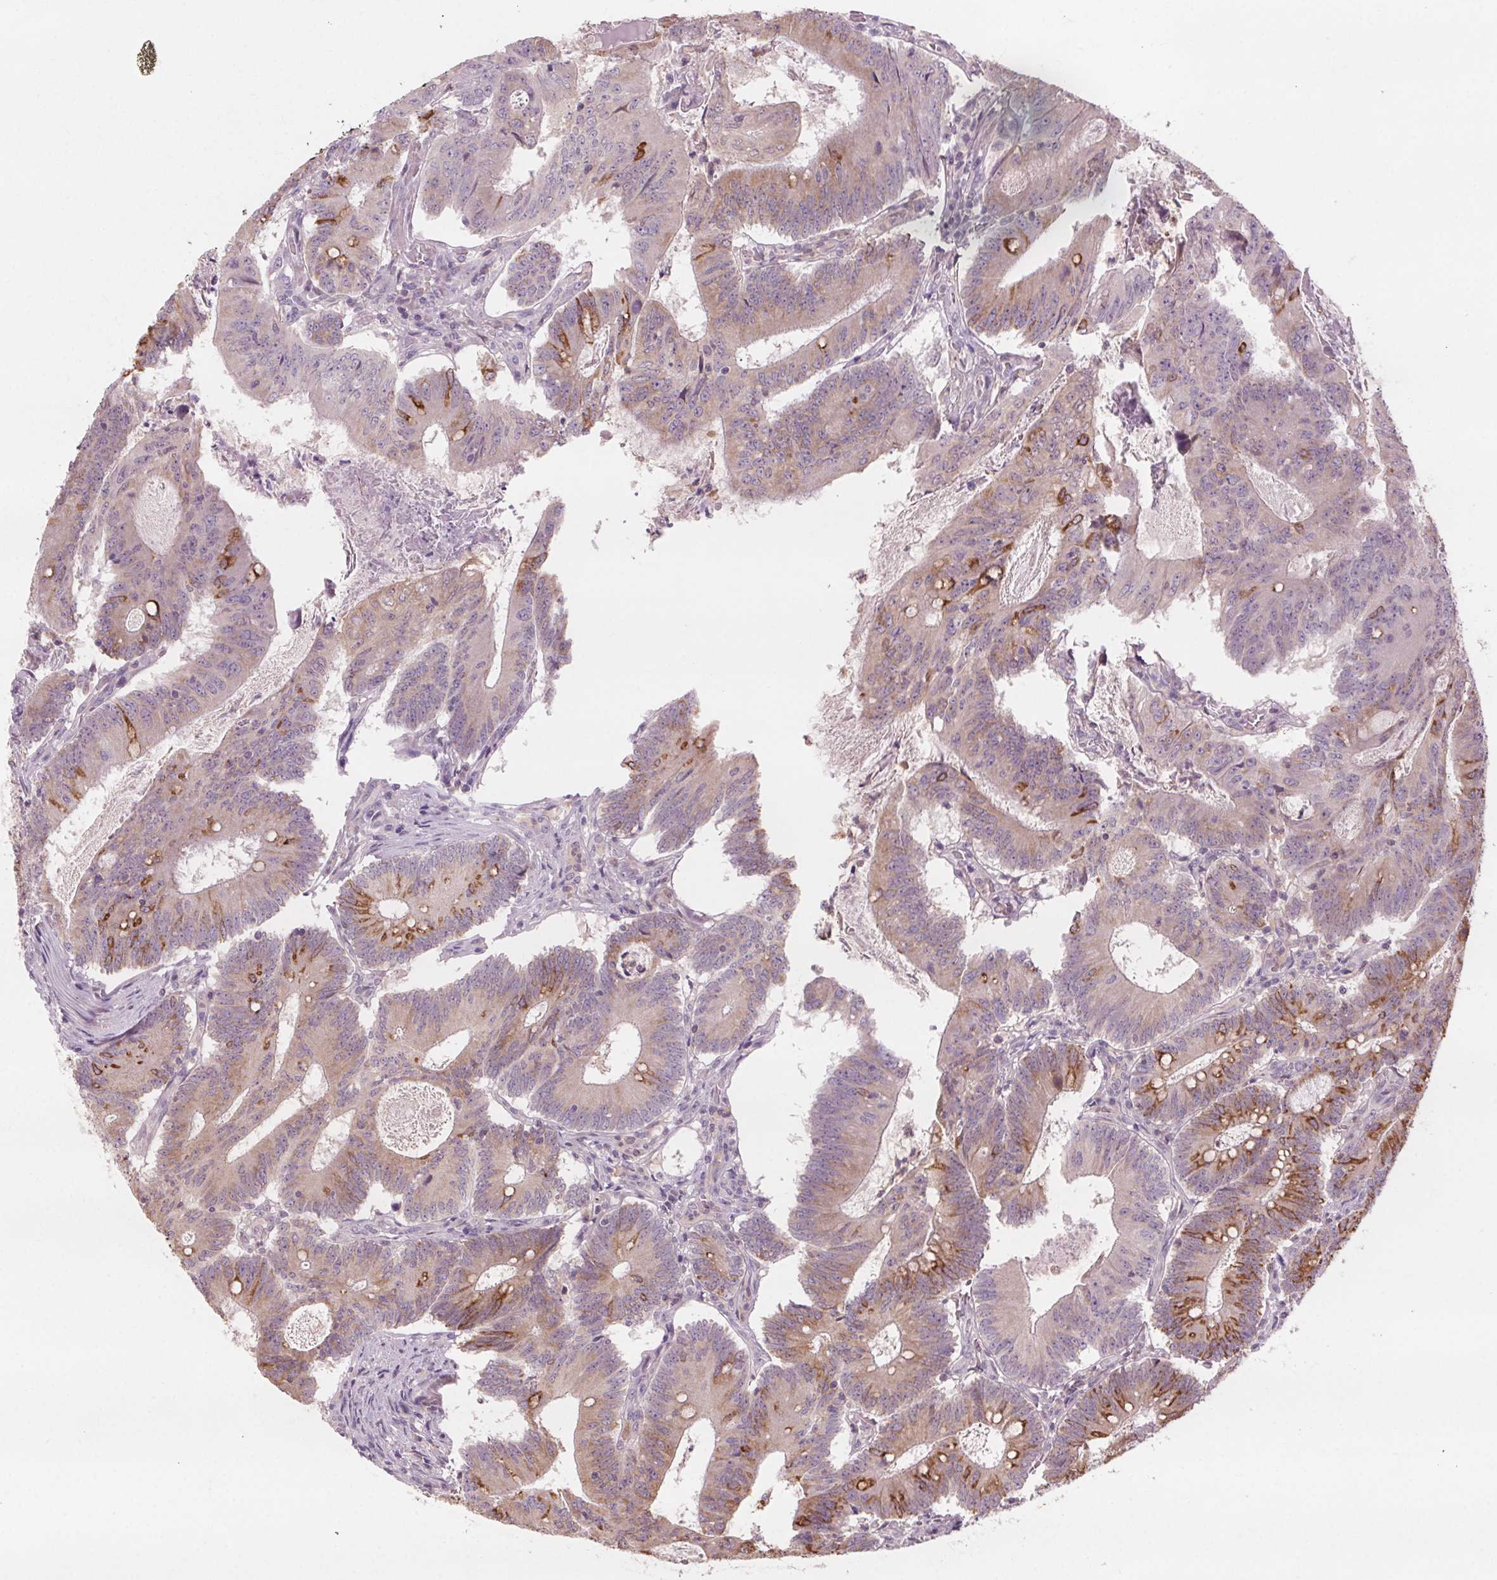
{"staining": {"intensity": "moderate", "quantity": "<25%", "location": "cytoplasmic/membranous"}, "tissue": "colorectal cancer", "cell_type": "Tumor cells", "image_type": "cancer", "snomed": [{"axis": "morphology", "description": "Adenocarcinoma, NOS"}, {"axis": "topography", "description": "Colon"}], "caption": "Tumor cells exhibit low levels of moderate cytoplasmic/membranous staining in about <25% of cells in adenocarcinoma (colorectal). (DAB = brown stain, brightfield microscopy at high magnification).", "gene": "HHLA2", "patient": {"sex": "female", "age": 70}}